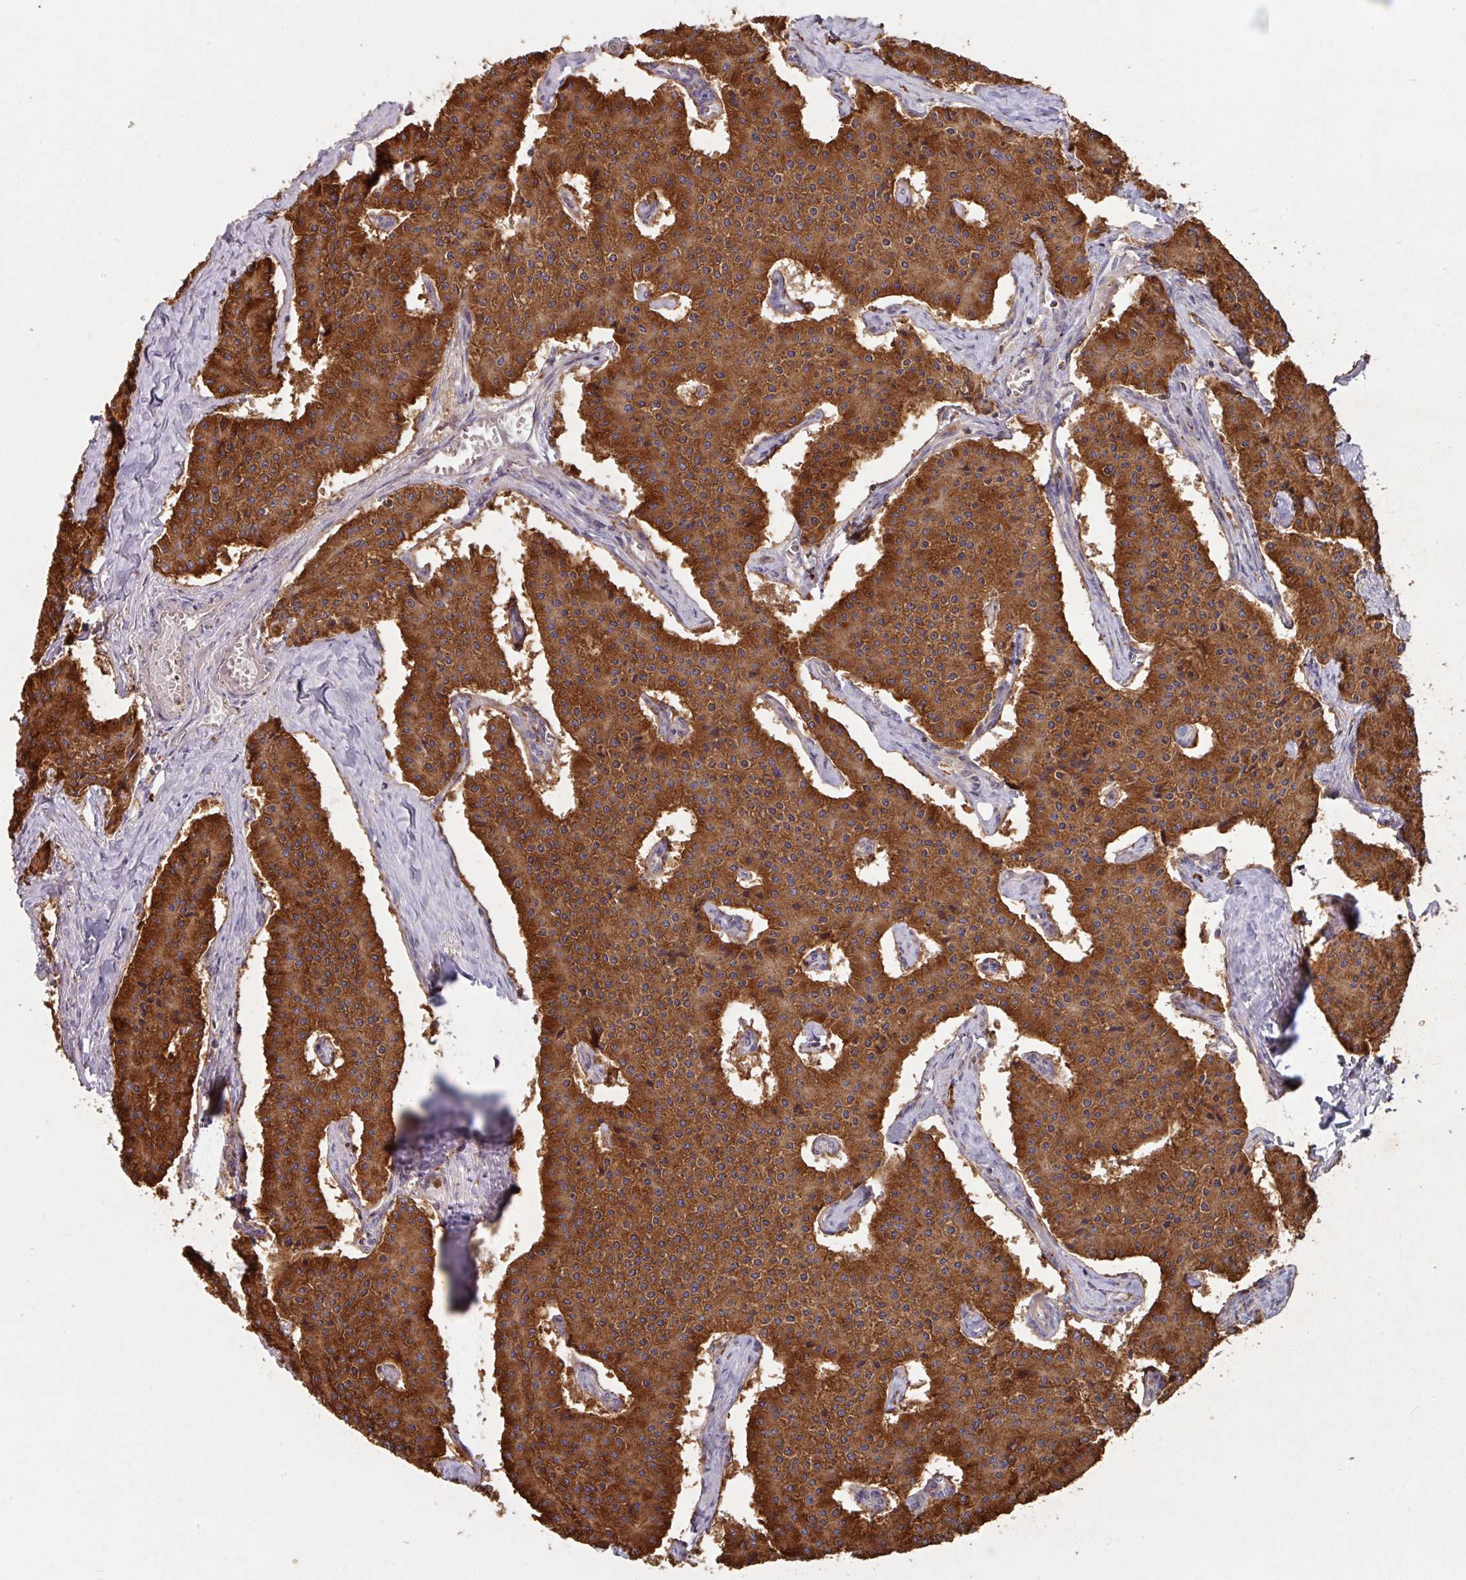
{"staining": {"intensity": "strong", "quantity": ">75%", "location": "cytoplasmic/membranous"}, "tissue": "carcinoid", "cell_type": "Tumor cells", "image_type": "cancer", "snomed": [{"axis": "morphology", "description": "Carcinoid, malignant, NOS"}, {"axis": "topography", "description": "Colon"}], "caption": "Brown immunohistochemical staining in carcinoid shows strong cytoplasmic/membranous expression in approximately >75% of tumor cells.", "gene": "TRIM14", "patient": {"sex": "female", "age": 52}}